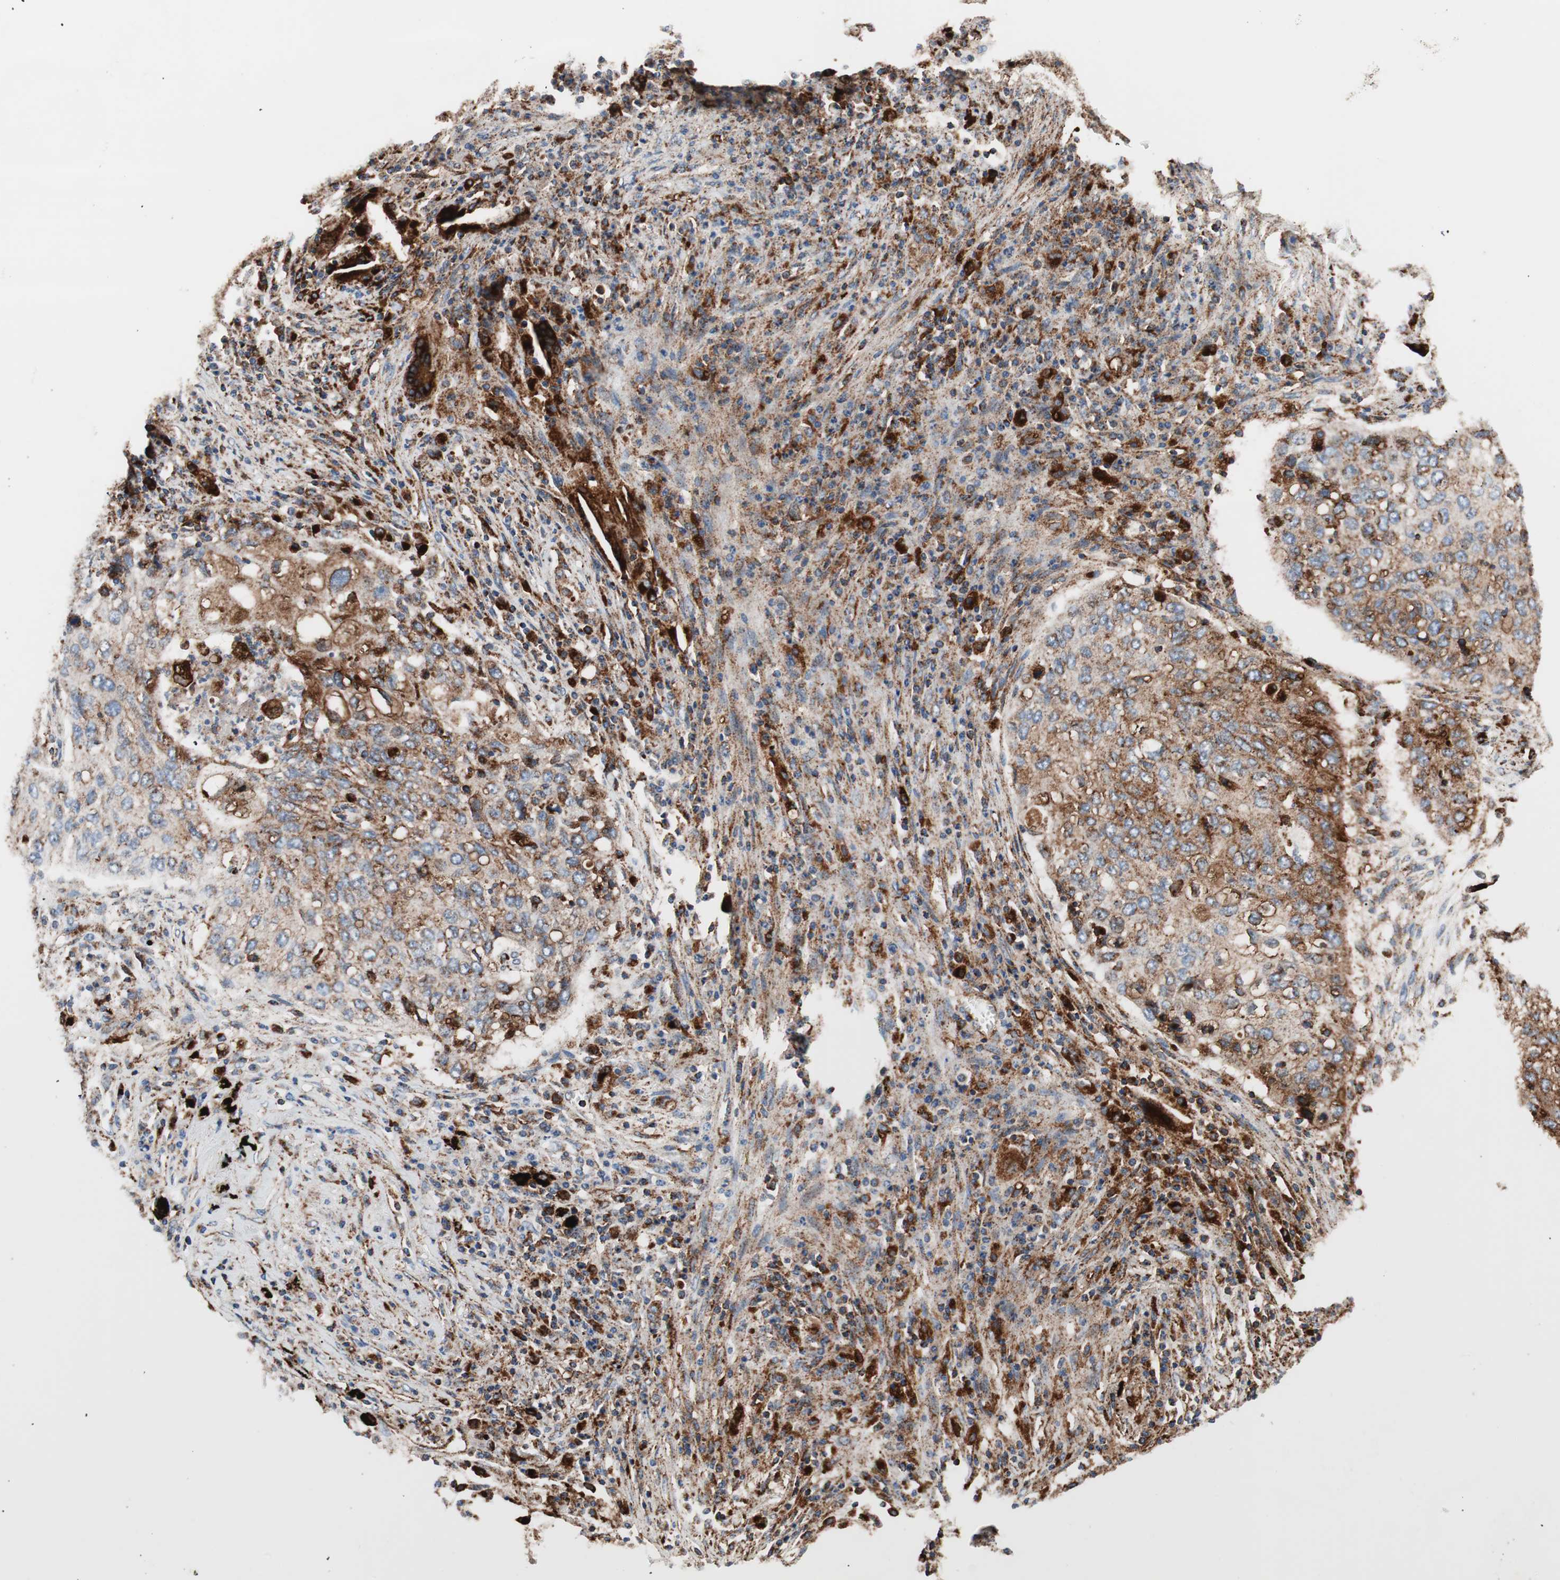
{"staining": {"intensity": "moderate", "quantity": ">75%", "location": "cytoplasmic/membranous"}, "tissue": "lung cancer", "cell_type": "Tumor cells", "image_type": "cancer", "snomed": [{"axis": "morphology", "description": "Squamous cell carcinoma, NOS"}, {"axis": "topography", "description": "Lung"}], "caption": "There is medium levels of moderate cytoplasmic/membranous positivity in tumor cells of lung squamous cell carcinoma, as demonstrated by immunohistochemical staining (brown color).", "gene": "LAMP1", "patient": {"sex": "female", "age": 63}}